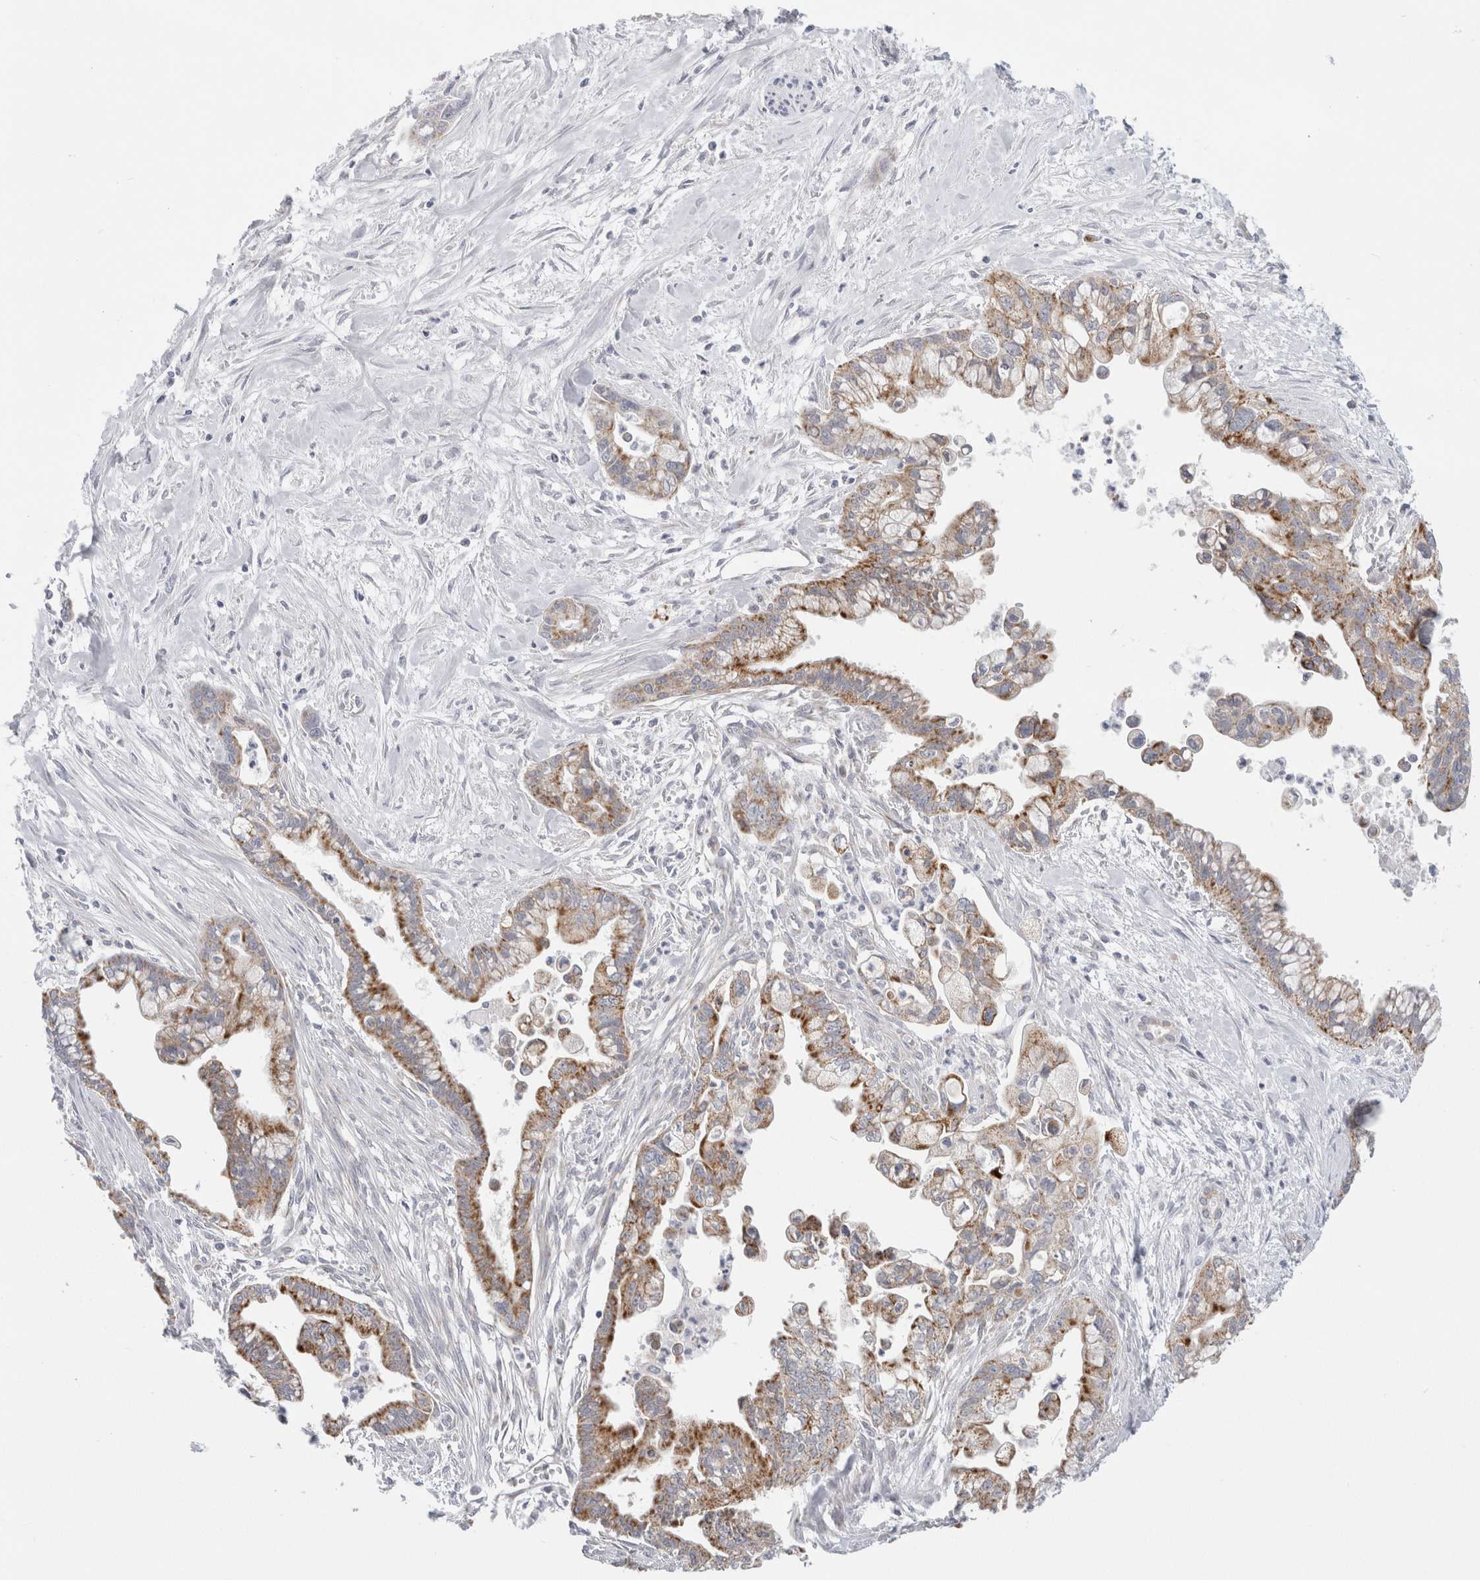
{"staining": {"intensity": "strong", "quantity": ">75%", "location": "cytoplasmic/membranous"}, "tissue": "pancreatic cancer", "cell_type": "Tumor cells", "image_type": "cancer", "snomed": [{"axis": "morphology", "description": "Adenocarcinoma, NOS"}, {"axis": "topography", "description": "Pancreas"}], "caption": "This is an image of immunohistochemistry (IHC) staining of pancreatic adenocarcinoma, which shows strong expression in the cytoplasmic/membranous of tumor cells.", "gene": "FAHD1", "patient": {"sex": "male", "age": 70}}